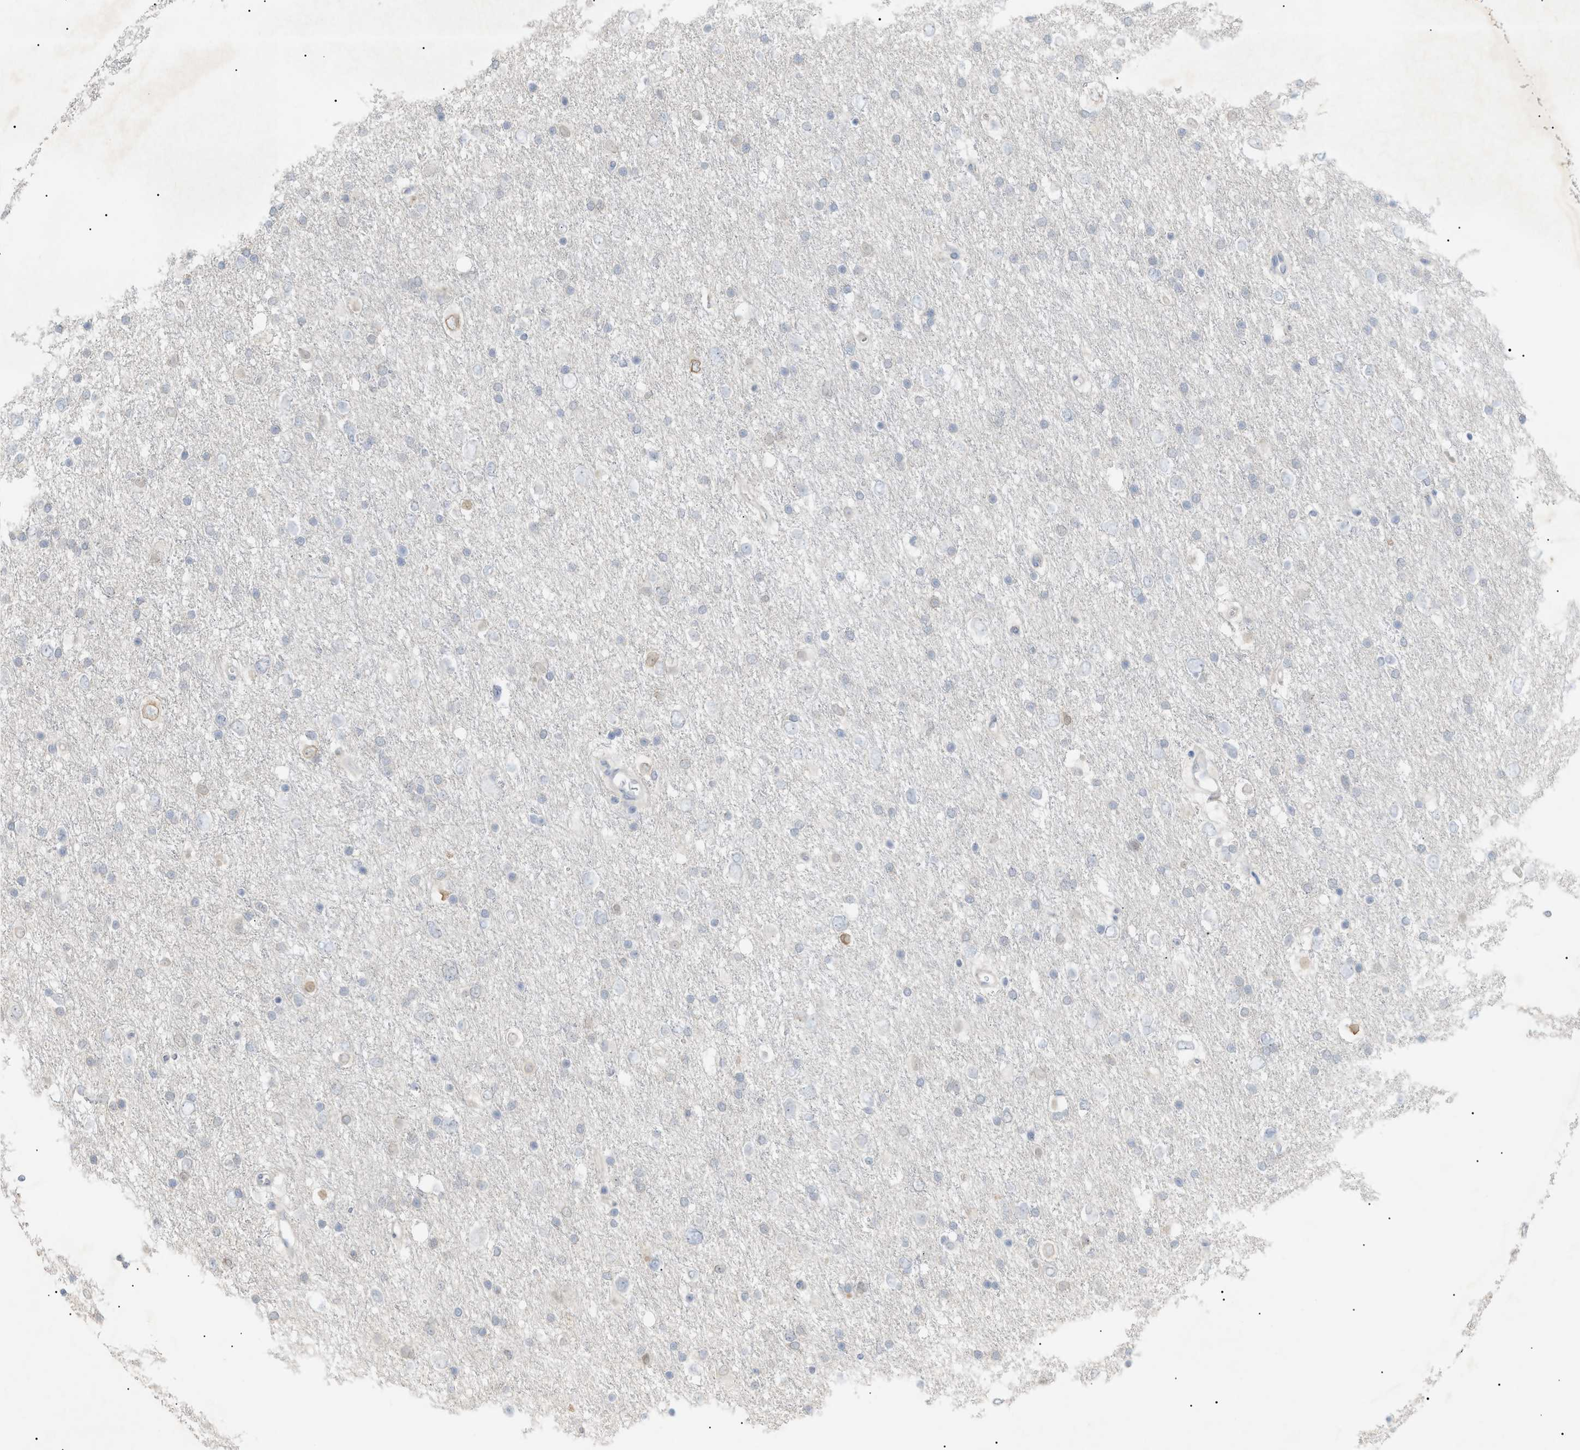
{"staining": {"intensity": "negative", "quantity": "none", "location": "none"}, "tissue": "glioma", "cell_type": "Tumor cells", "image_type": "cancer", "snomed": [{"axis": "morphology", "description": "Glioma, malignant, Low grade"}, {"axis": "topography", "description": "Brain"}], "caption": "This is a histopathology image of IHC staining of malignant glioma (low-grade), which shows no positivity in tumor cells.", "gene": "SLC25A31", "patient": {"sex": "female", "age": 37}}